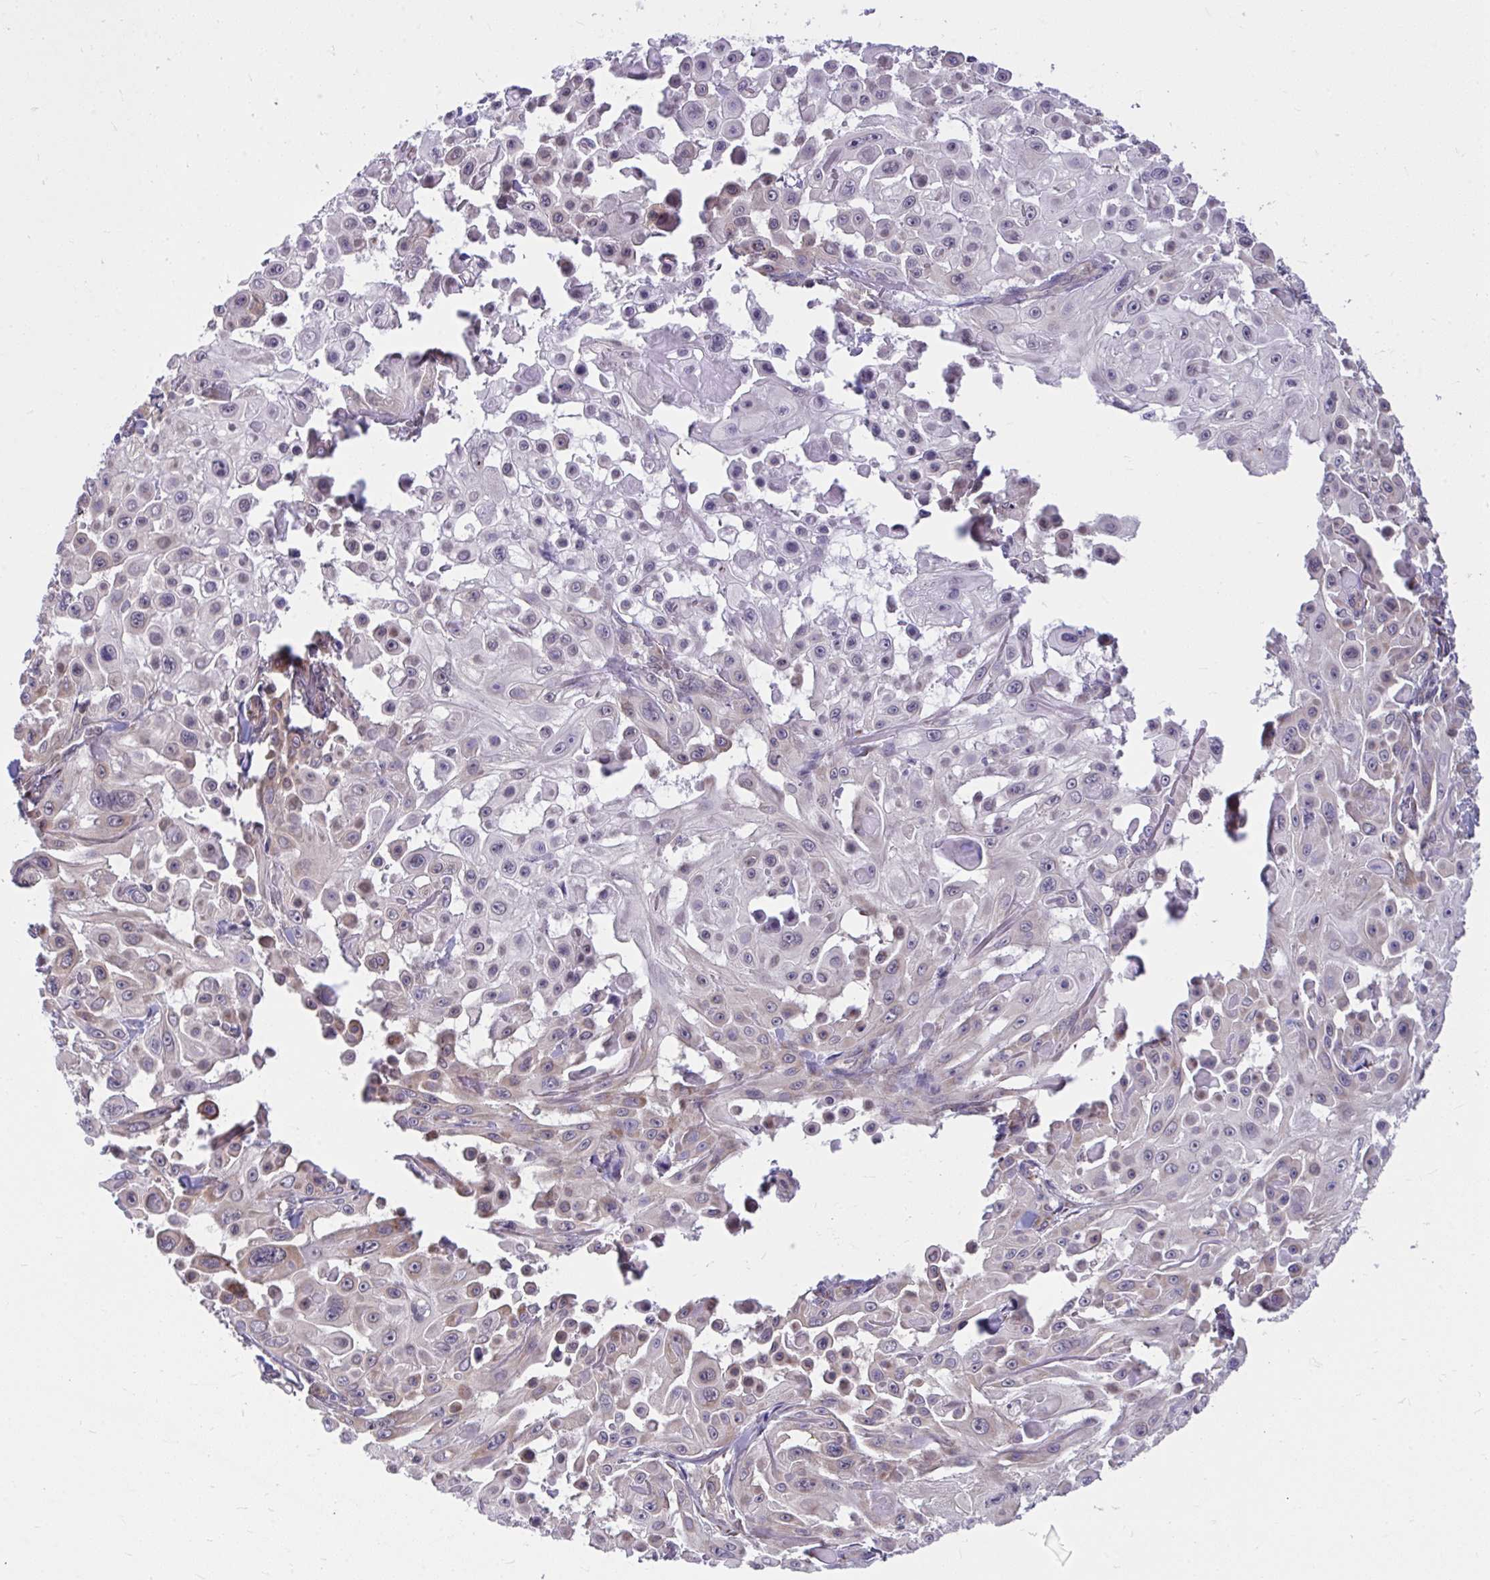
{"staining": {"intensity": "moderate", "quantity": "25%-75%", "location": "cytoplasmic/membranous"}, "tissue": "skin cancer", "cell_type": "Tumor cells", "image_type": "cancer", "snomed": [{"axis": "morphology", "description": "Squamous cell carcinoma, NOS"}, {"axis": "topography", "description": "Skin"}], "caption": "Protein analysis of skin cancer tissue demonstrates moderate cytoplasmic/membranous positivity in about 25%-75% of tumor cells. (Stains: DAB in brown, nuclei in blue, Microscopy: brightfield microscopy at high magnification).", "gene": "SELENON", "patient": {"sex": "male", "age": 91}}